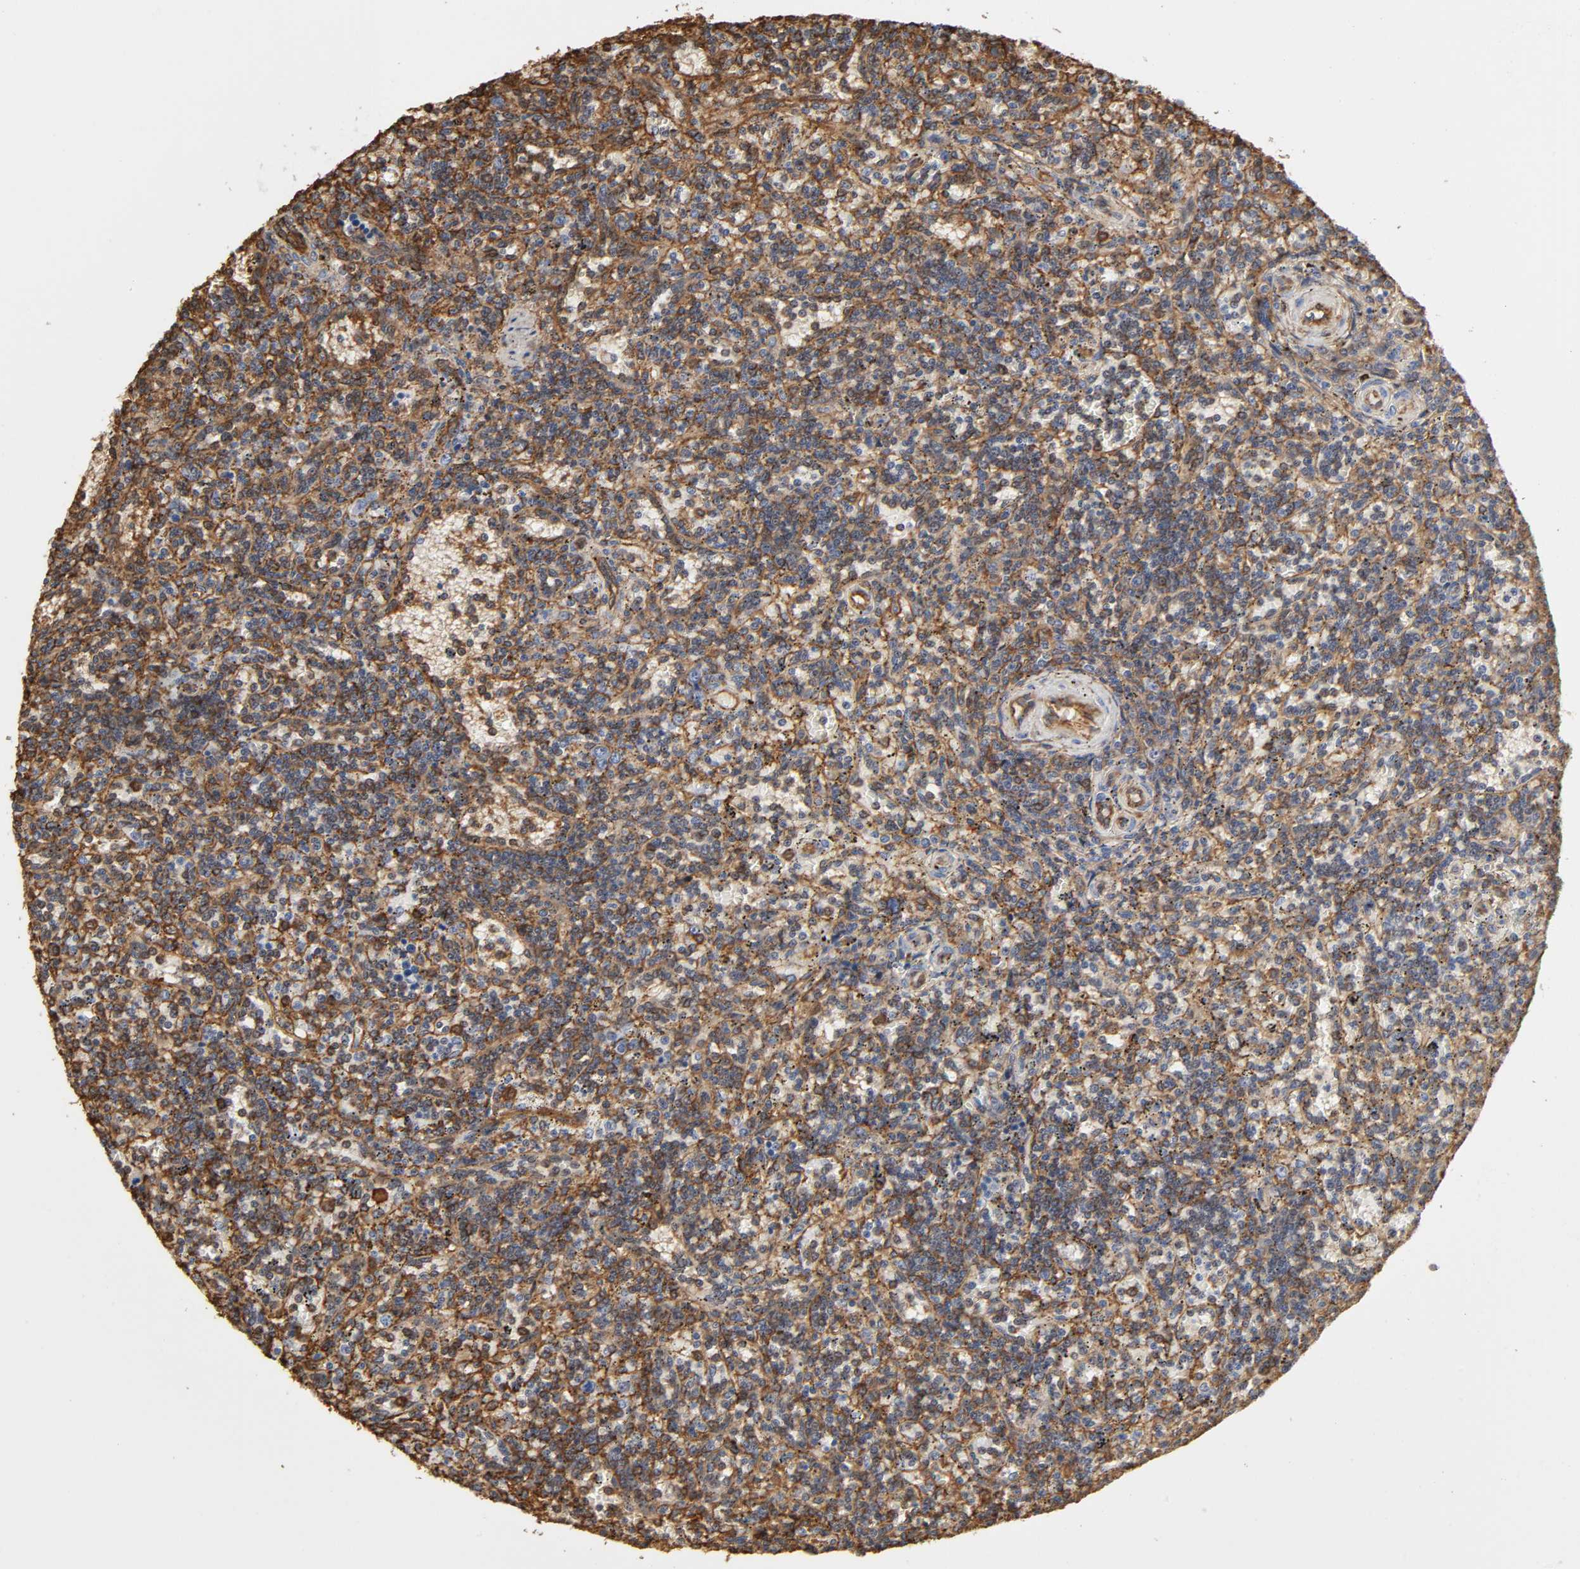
{"staining": {"intensity": "moderate", "quantity": "25%-75%", "location": "cytoplasmic/membranous"}, "tissue": "lymphoma", "cell_type": "Tumor cells", "image_type": "cancer", "snomed": [{"axis": "morphology", "description": "Malignant lymphoma, non-Hodgkin's type, Low grade"}, {"axis": "topography", "description": "Spleen"}], "caption": "A high-resolution histopathology image shows immunohistochemistry (IHC) staining of malignant lymphoma, non-Hodgkin's type (low-grade), which reveals moderate cytoplasmic/membranous staining in approximately 25%-75% of tumor cells.", "gene": "ANXA2", "patient": {"sex": "male", "age": 73}}